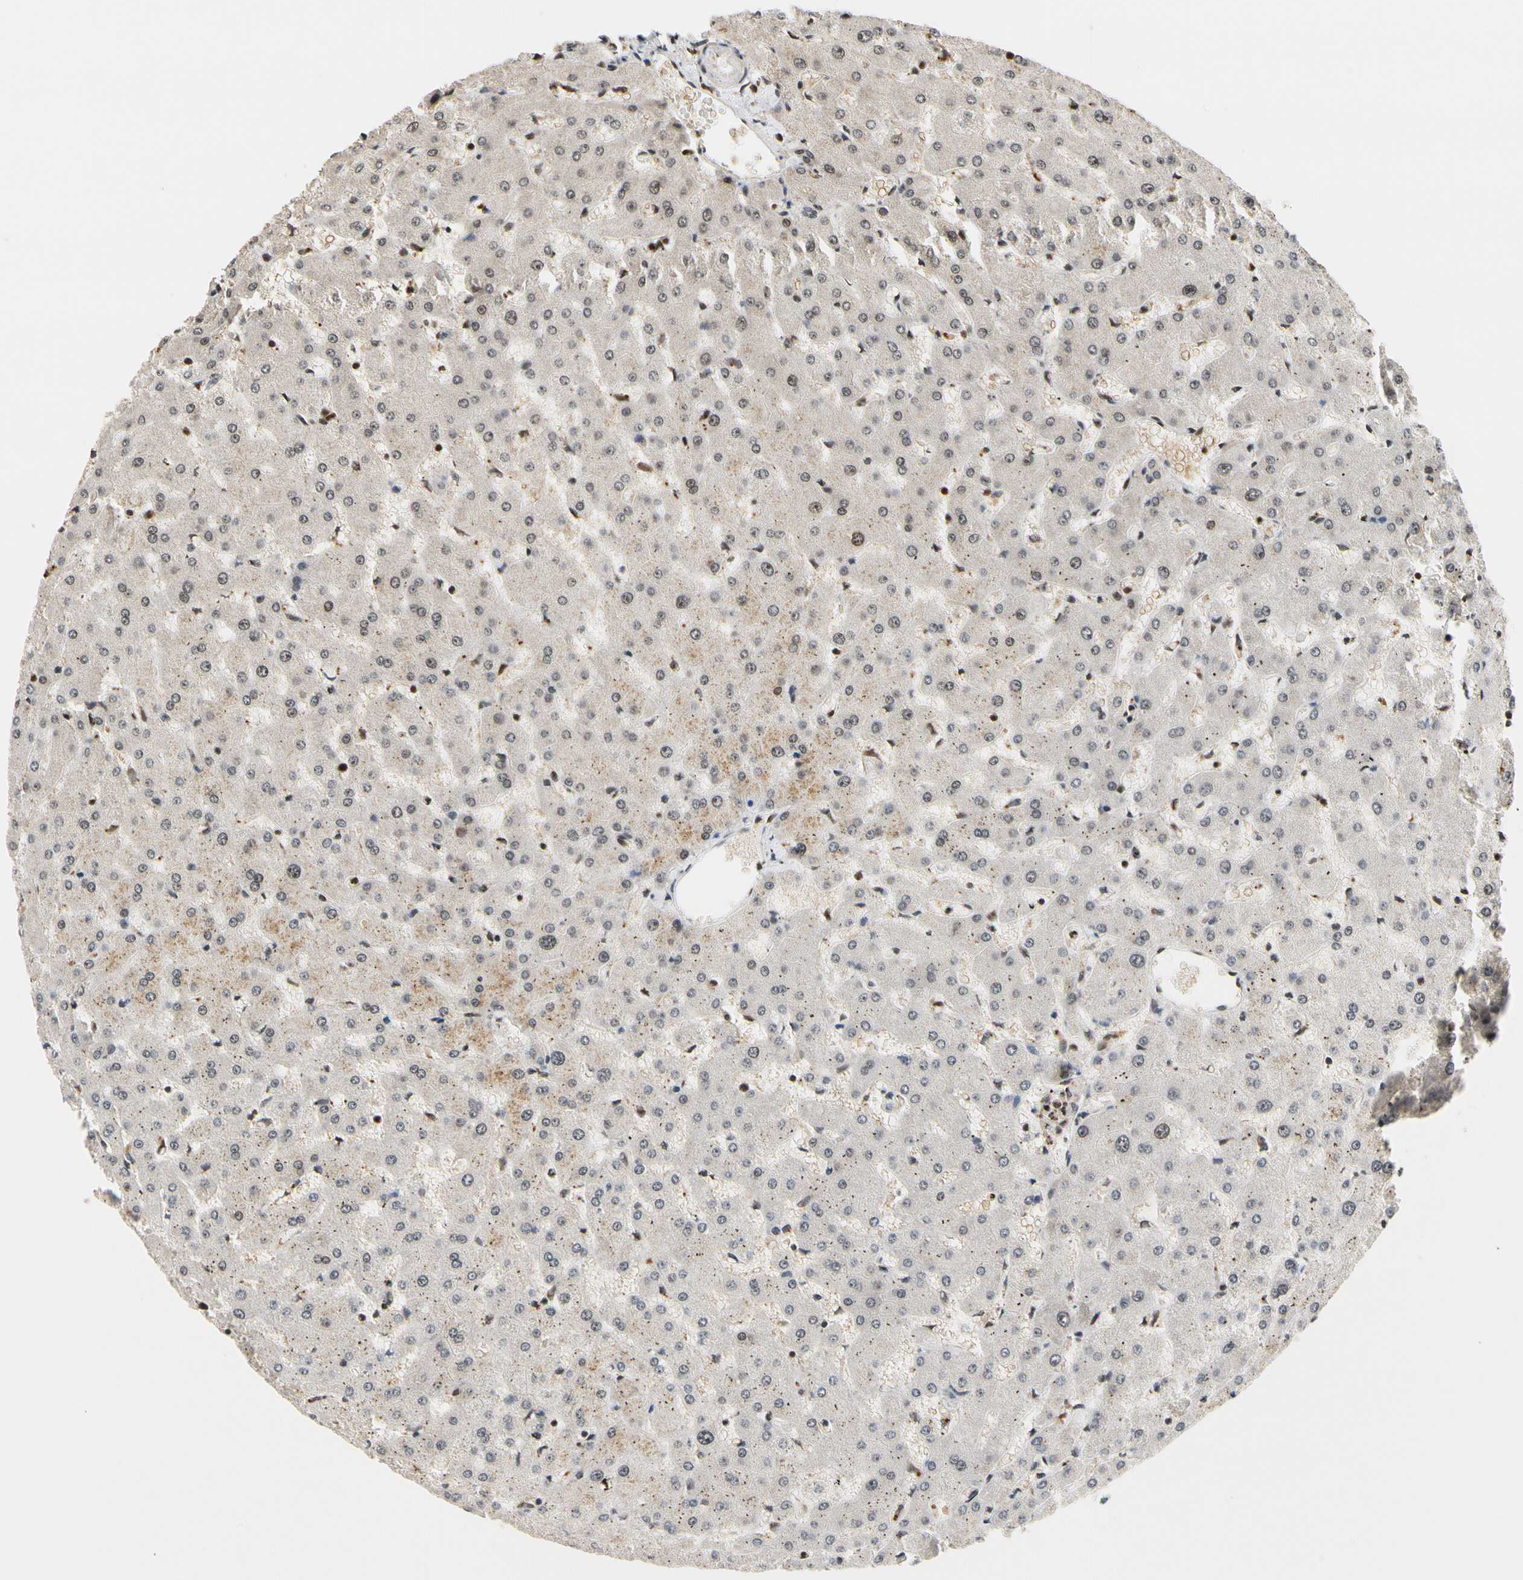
{"staining": {"intensity": "weak", "quantity": ">75%", "location": "cytoplasmic/membranous"}, "tissue": "liver", "cell_type": "Cholangiocytes", "image_type": "normal", "snomed": [{"axis": "morphology", "description": "Normal tissue, NOS"}, {"axis": "topography", "description": "Liver"}], "caption": "Immunohistochemical staining of unremarkable liver displays low levels of weak cytoplasmic/membranous expression in approximately >75% of cholangiocytes.", "gene": "CDK7", "patient": {"sex": "female", "age": 63}}